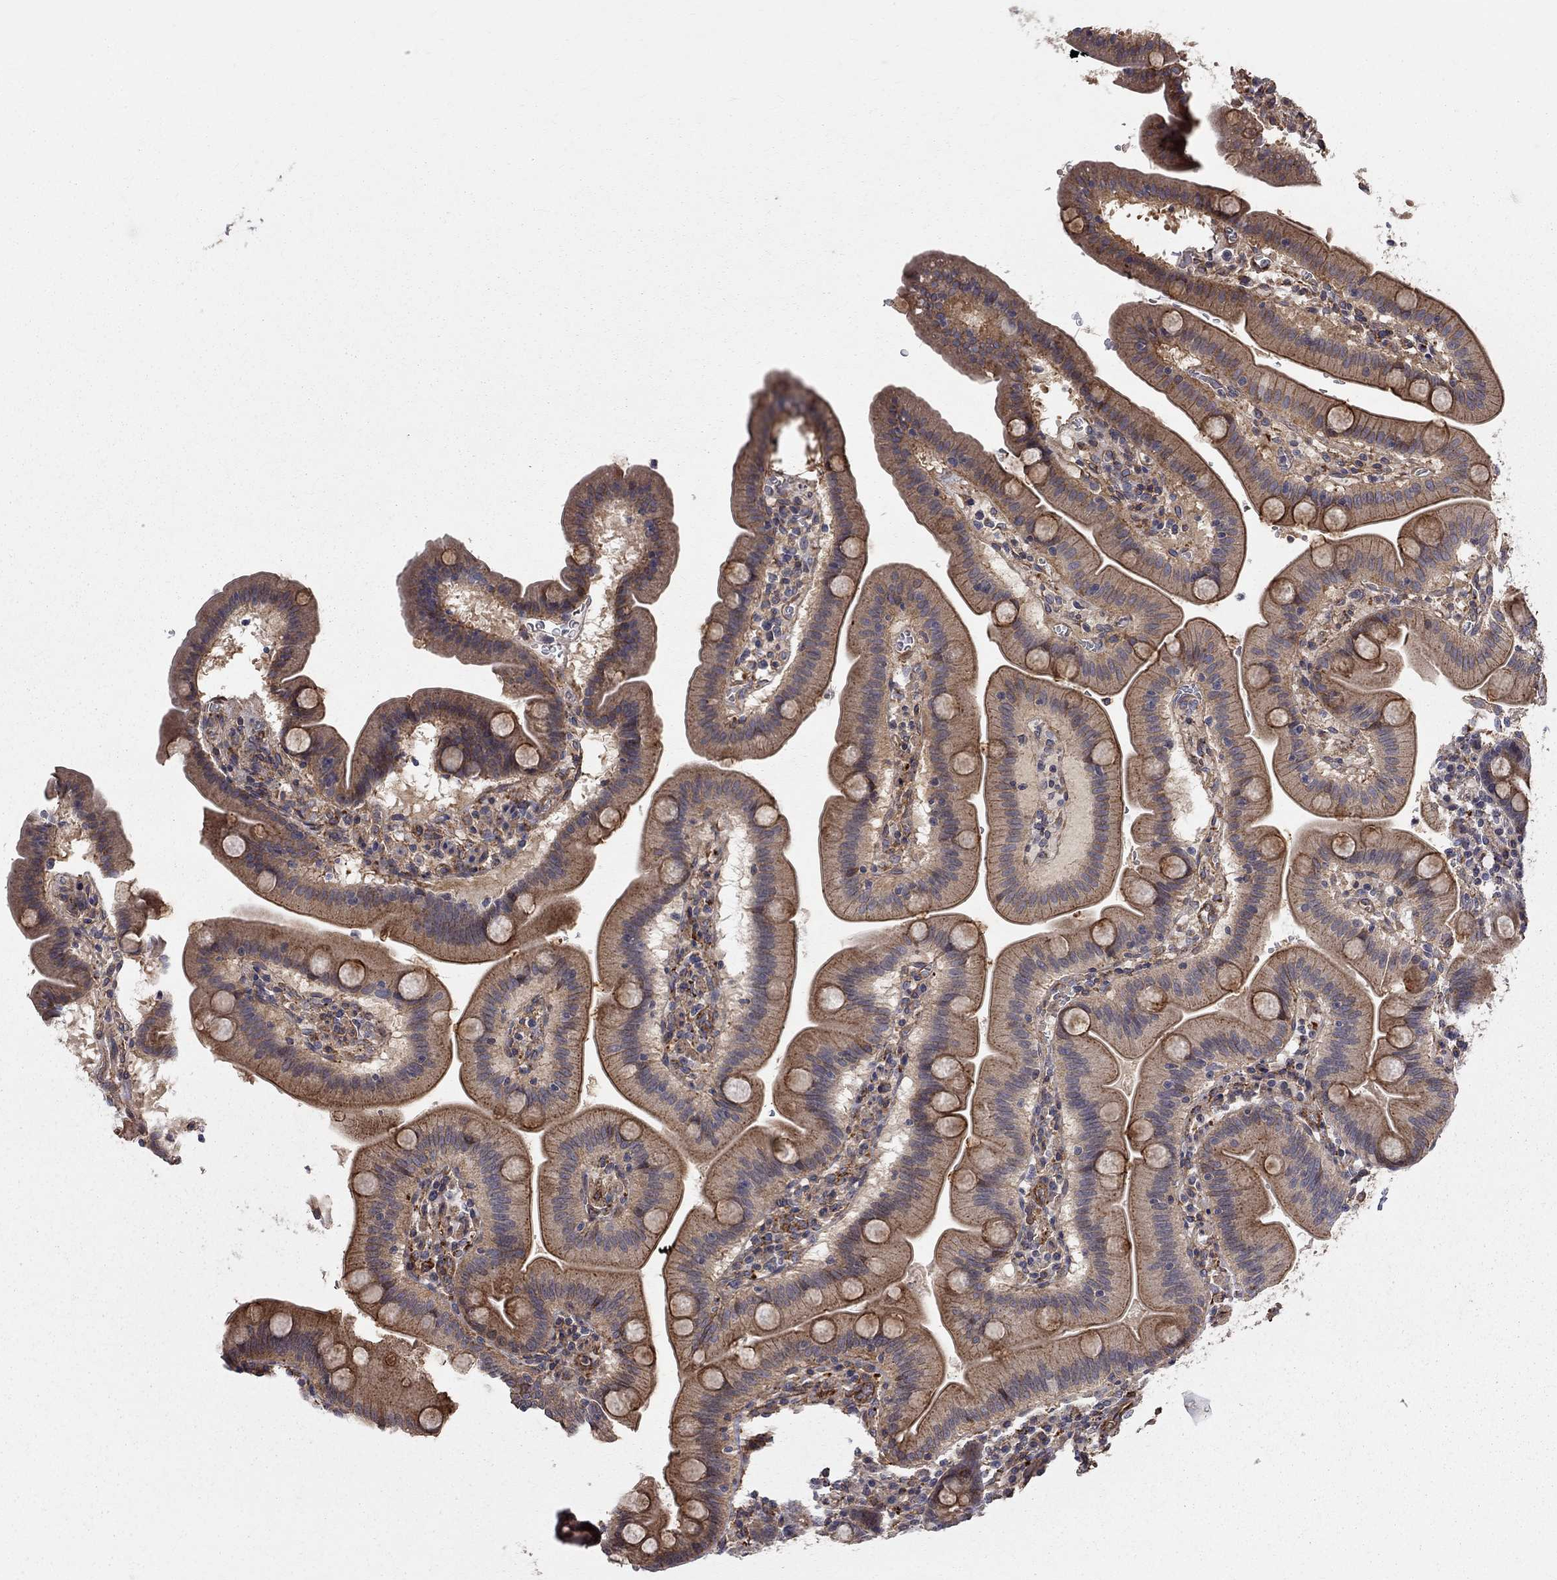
{"staining": {"intensity": "strong", "quantity": "25%-75%", "location": "cytoplasmic/membranous"}, "tissue": "duodenum", "cell_type": "Glandular cells", "image_type": "normal", "snomed": [{"axis": "morphology", "description": "Normal tissue, NOS"}, {"axis": "topography", "description": "Duodenum"}], "caption": "This is an image of immunohistochemistry staining of benign duodenum, which shows strong staining in the cytoplasmic/membranous of glandular cells.", "gene": "RASEF", "patient": {"sex": "male", "age": 59}}